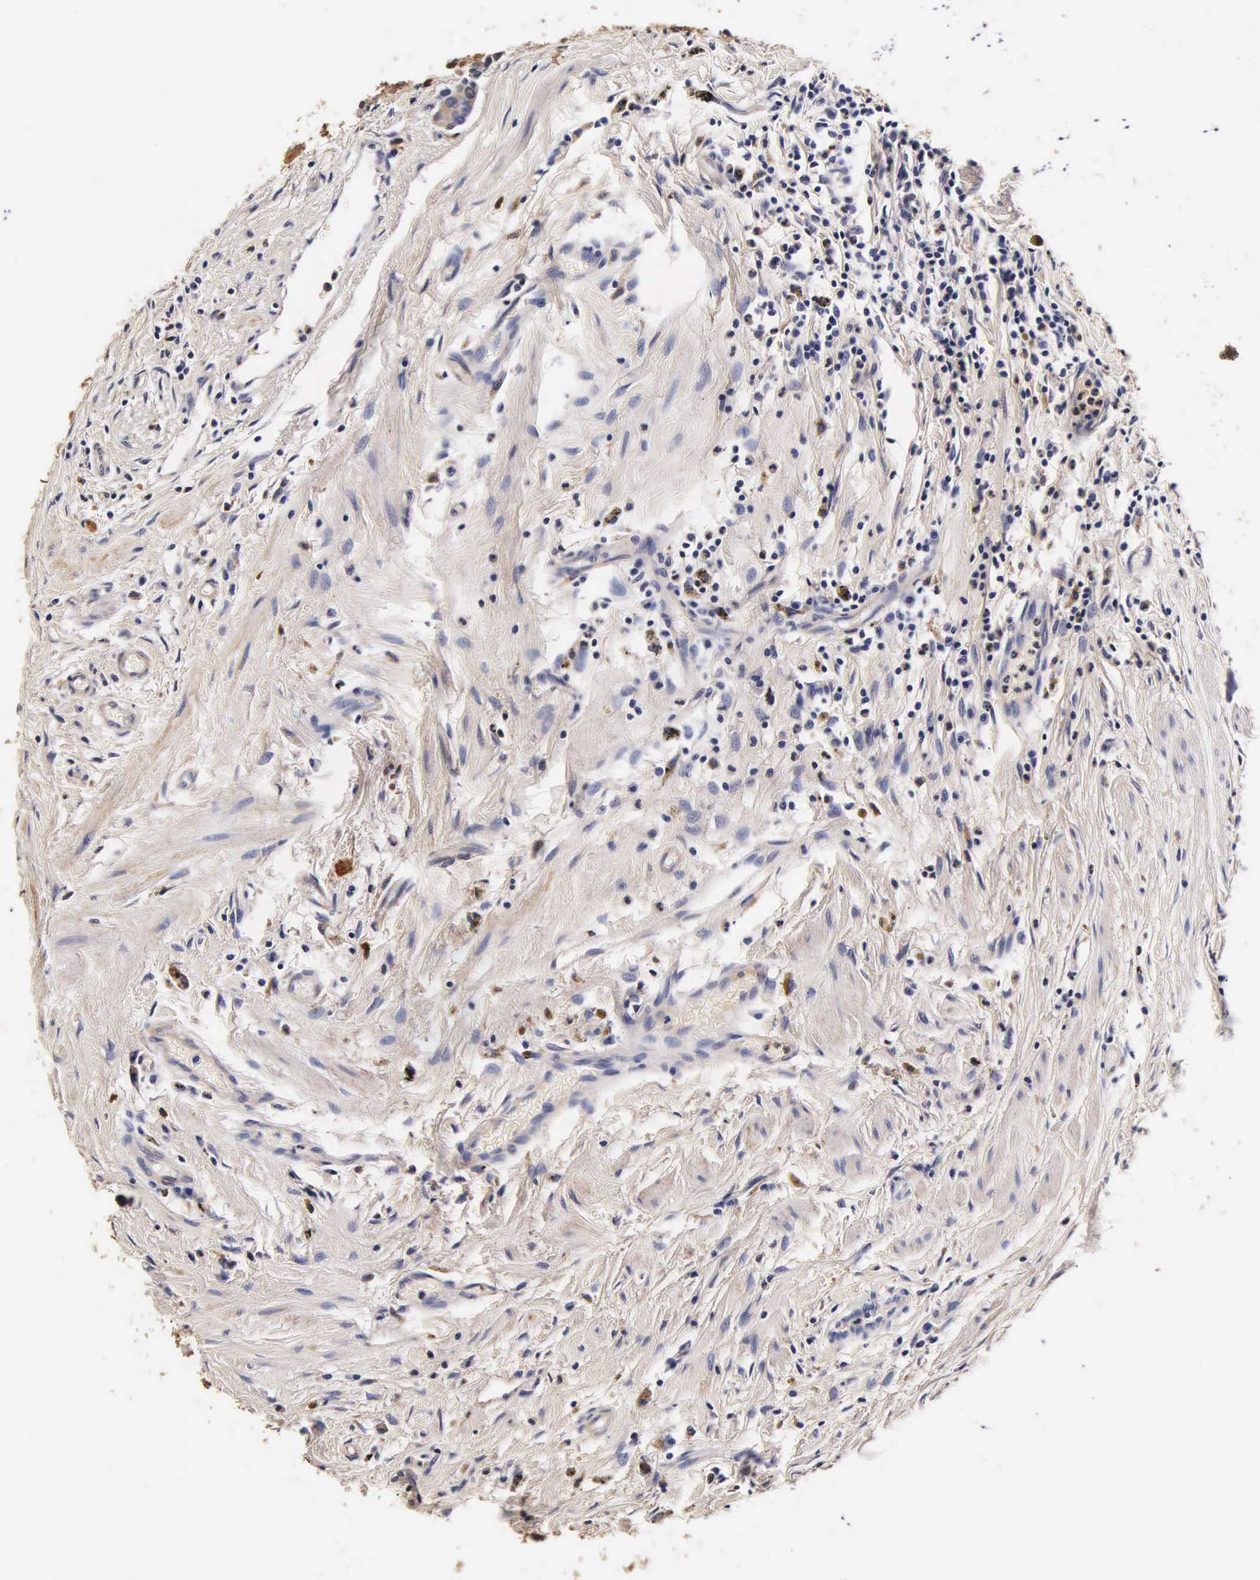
{"staining": {"intensity": "weak", "quantity": "<25%", "location": "cytoplasmic/membranous"}, "tissue": "urothelial cancer", "cell_type": "Tumor cells", "image_type": "cancer", "snomed": [{"axis": "morphology", "description": "Urothelial carcinoma, High grade"}, {"axis": "topography", "description": "Urinary bladder"}], "caption": "High power microscopy micrograph of an immunohistochemistry (IHC) photomicrograph of urothelial cancer, revealing no significant staining in tumor cells.", "gene": "CTSB", "patient": {"sex": "male", "age": 78}}